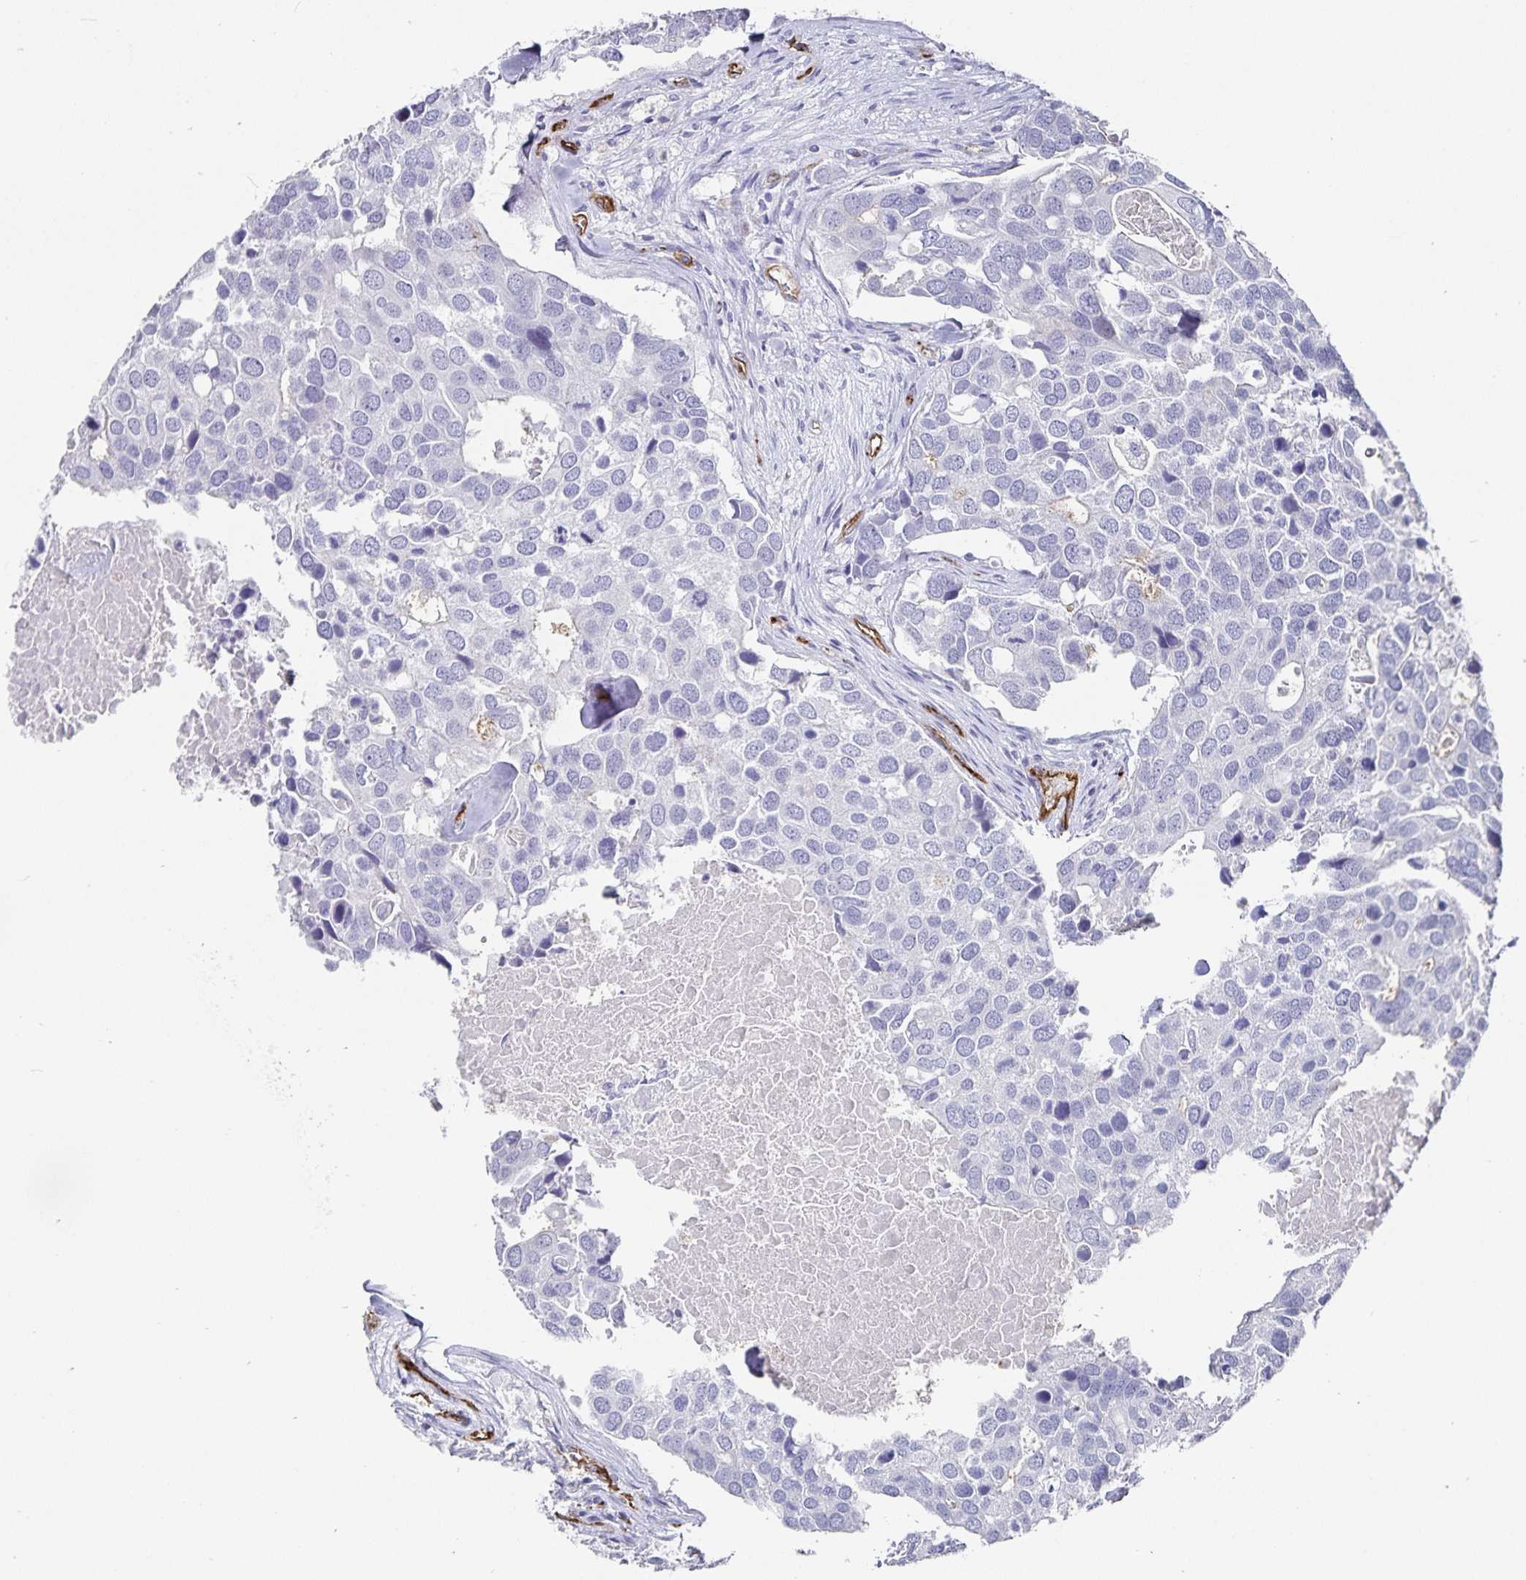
{"staining": {"intensity": "negative", "quantity": "none", "location": "none"}, "tissue": "breast cancer", "cell_type": "Tumor cells", "image_type": "cancer", "snomed": [{"axis": "morphology", "description": "Duct carcinoma"}, {"axis": "topography", "description": "Breast"}], "caption": "Tumor cells show no significant staining in breast cancer.", "gene": "PODXL", "patient": {"sex": "female", "age": 83}}